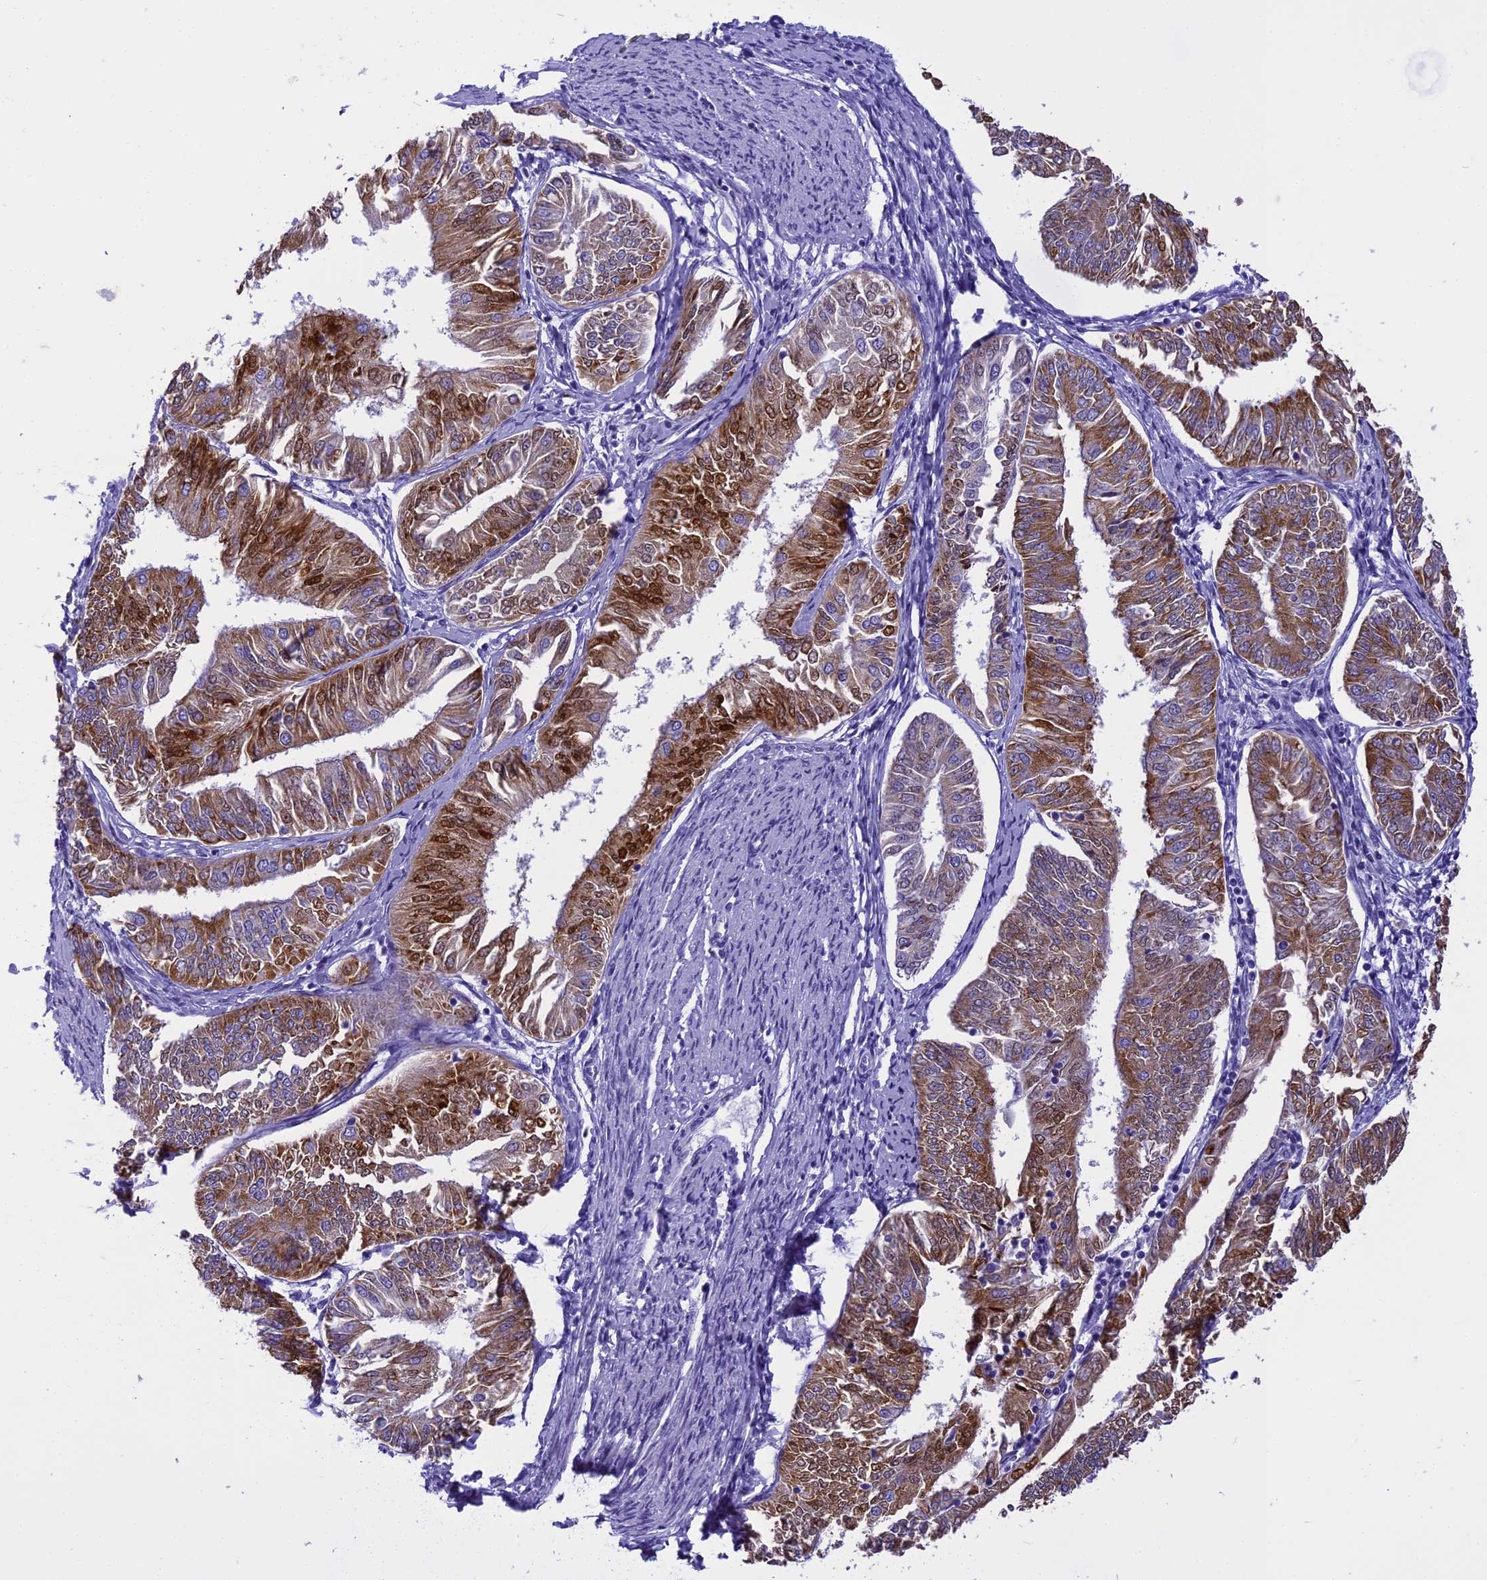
{"staining": {"intensity": "moderate", "quantity": ">75%", "location": "cytoplasmic/membranous,nuclear"}, "tissue": "endometrial cancer", "cell_type": "Tumor cells", "image_type": "cancer", "snomed": [{"axis": "morphology", "description": "Adenocarcinoma, NOS"}, {"axis": "topography", "description": "Endometrium"}], "caption": "This is a histology image of IHC staining of adenocarcinoma (endometrial), which shows moderate staining in the cytoplasmic/membranous and nuclear of tumor cells.", "gene": "KCTD14", "patient": {"sex": "female", "age": 58}}